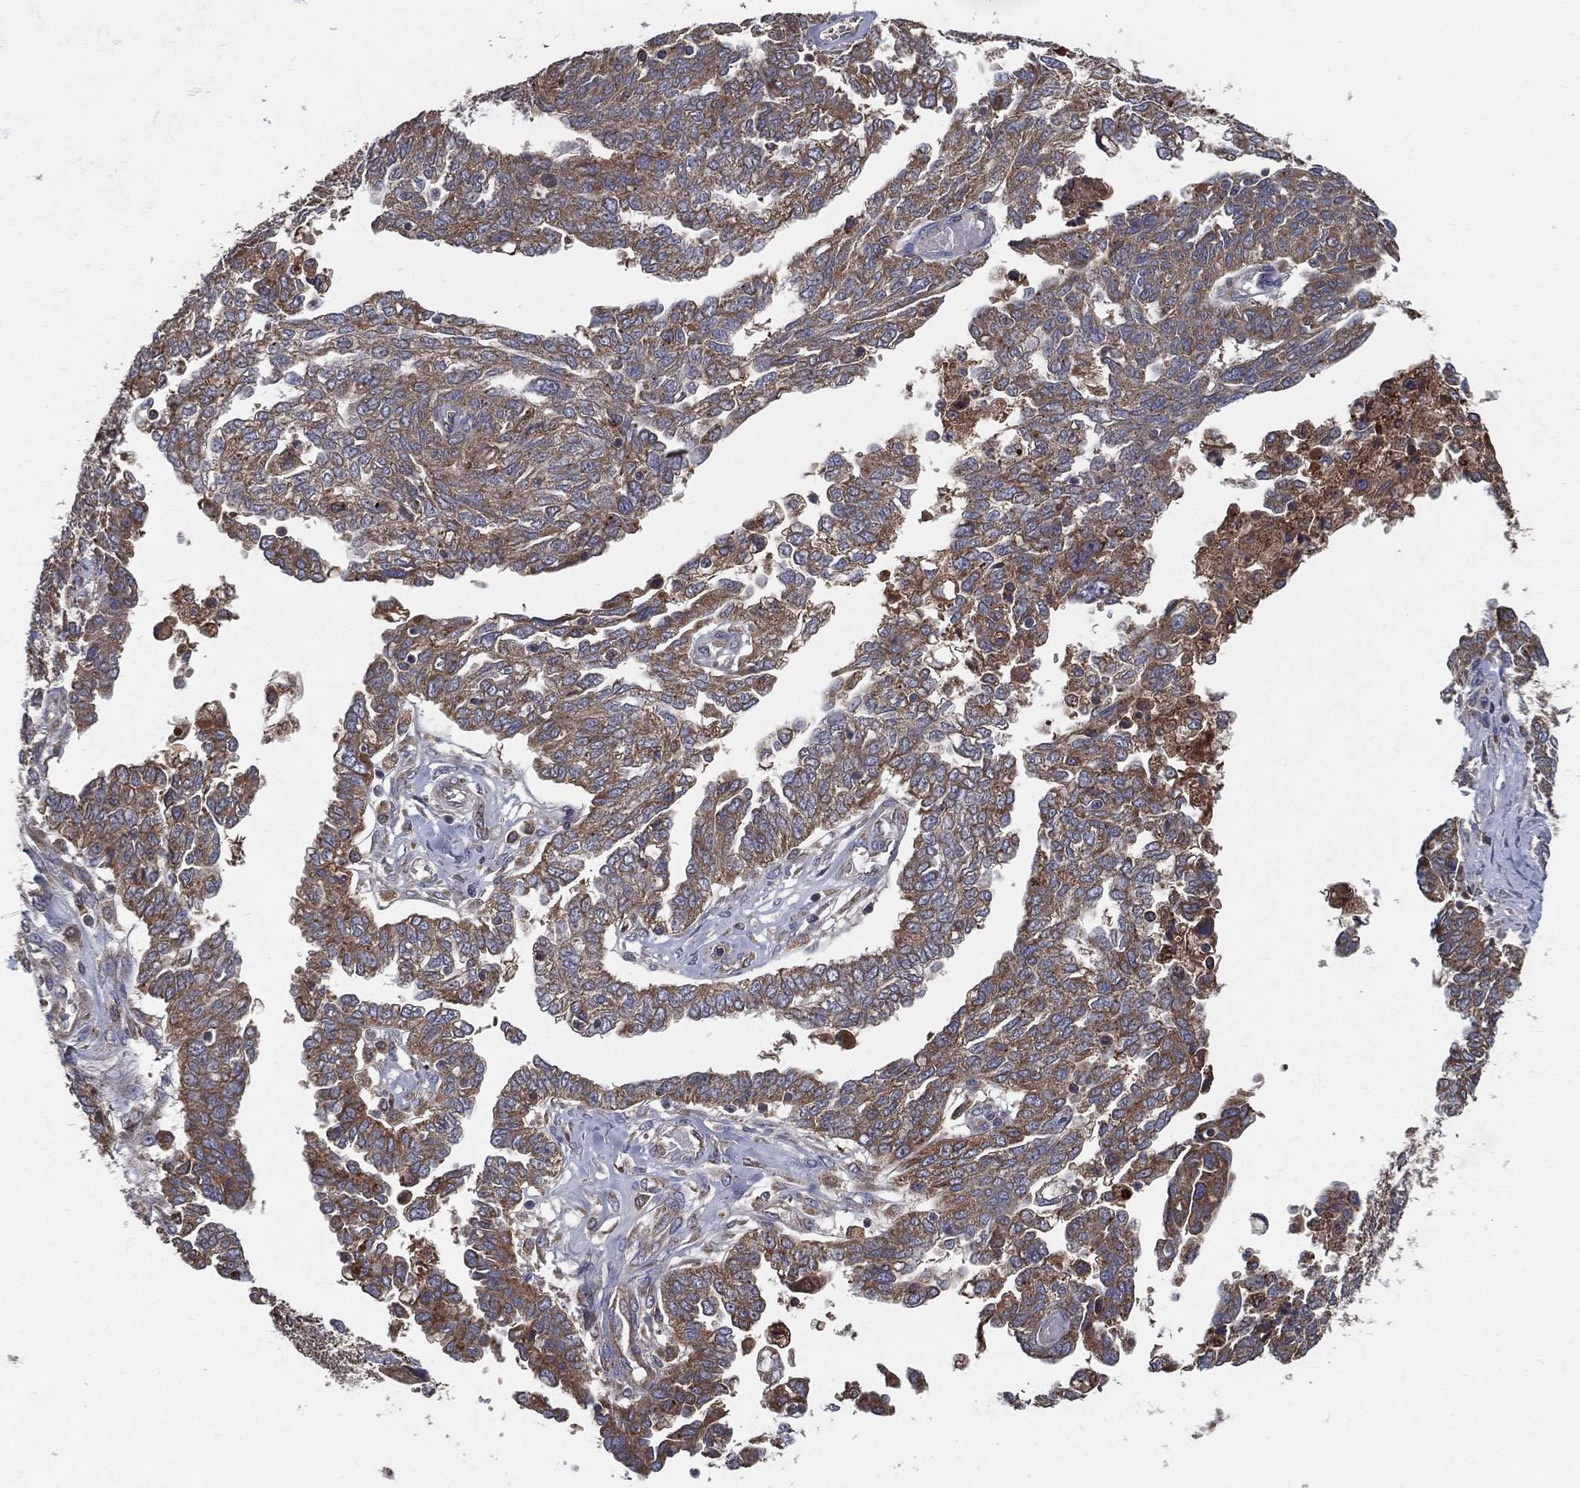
{"staining": {"intensity": "moderate", "quantity": ">75%", "location": "cytoplasmic/membranous"}, "tissue": "ovarian cancer", "cell_type": "Tumor cells", "image_type": "cancer", "snomed": [{"axis": "morphology", "description": "Cystadenocarcinoma, serous, NOS"}, {"axis": "topography", "description": "Ovary"}], "caption": "Serous cystadenocarcinoma (ovarian) stained for a protein shows moderate cytoplasmic/membranous positivity in tumor cells. (DAB IHC, brown staining for protein, blue staining for nuclei).", "gene": "MT-ND1", "patient": {"sex": "female", "age": 67}}